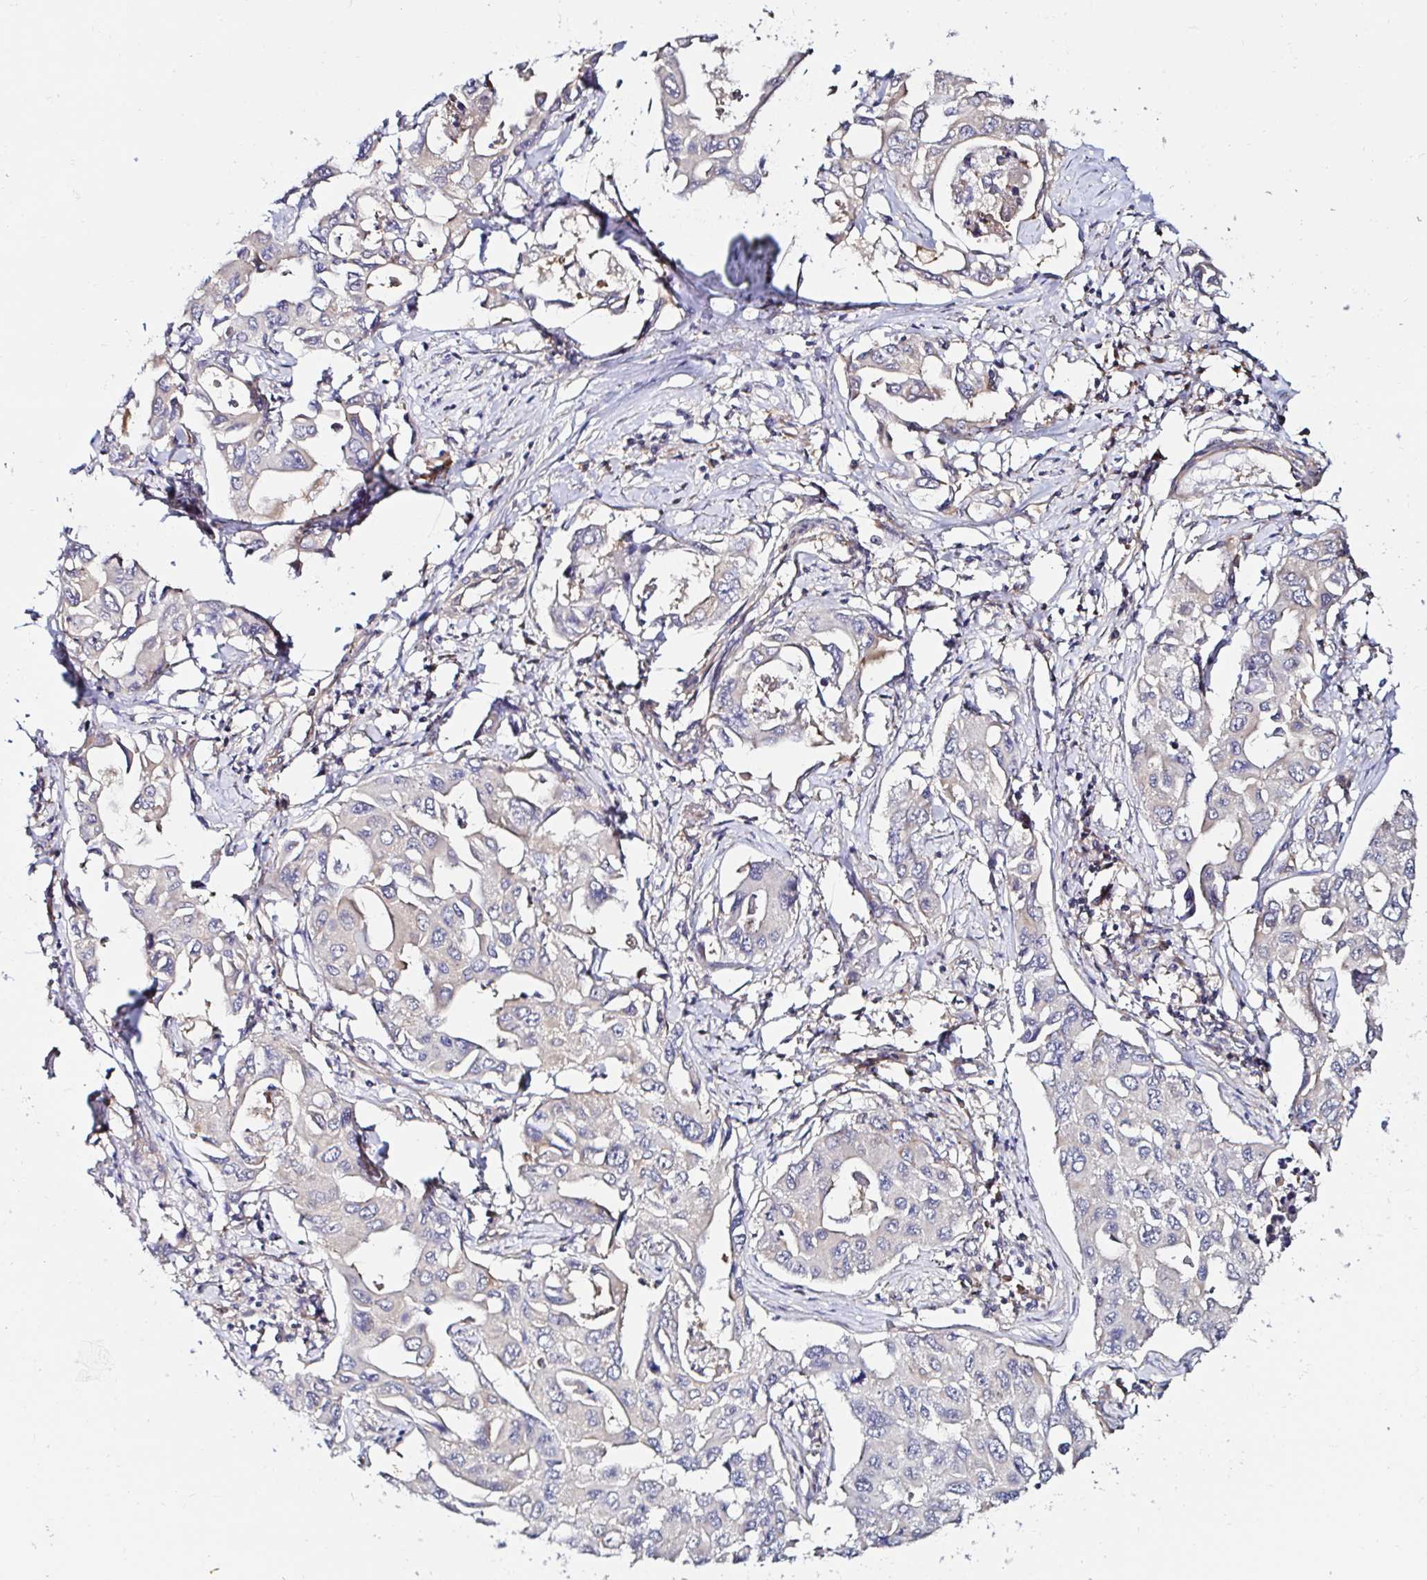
{"staining": {"intensity": "negative", "quantity": "none", "location": "none"}, "tissue": "lung cancer", "cell_type": "Tumor cells", "image_type": "cancer", "snomed": [{"axis": "morphology", "description": "Adenocarcinoma, NOS"}, {"axis": "topography", "description": "Lung"}], "caption": "DAB (3,3'-diaminobenzidine) immunohistochemical staining of human lung cancer (adenocarcinoma) demonstrates no significant positivity in tumor cells.", "gene": "RSRP1", "patient": {"sex": "male", "age": 64}}